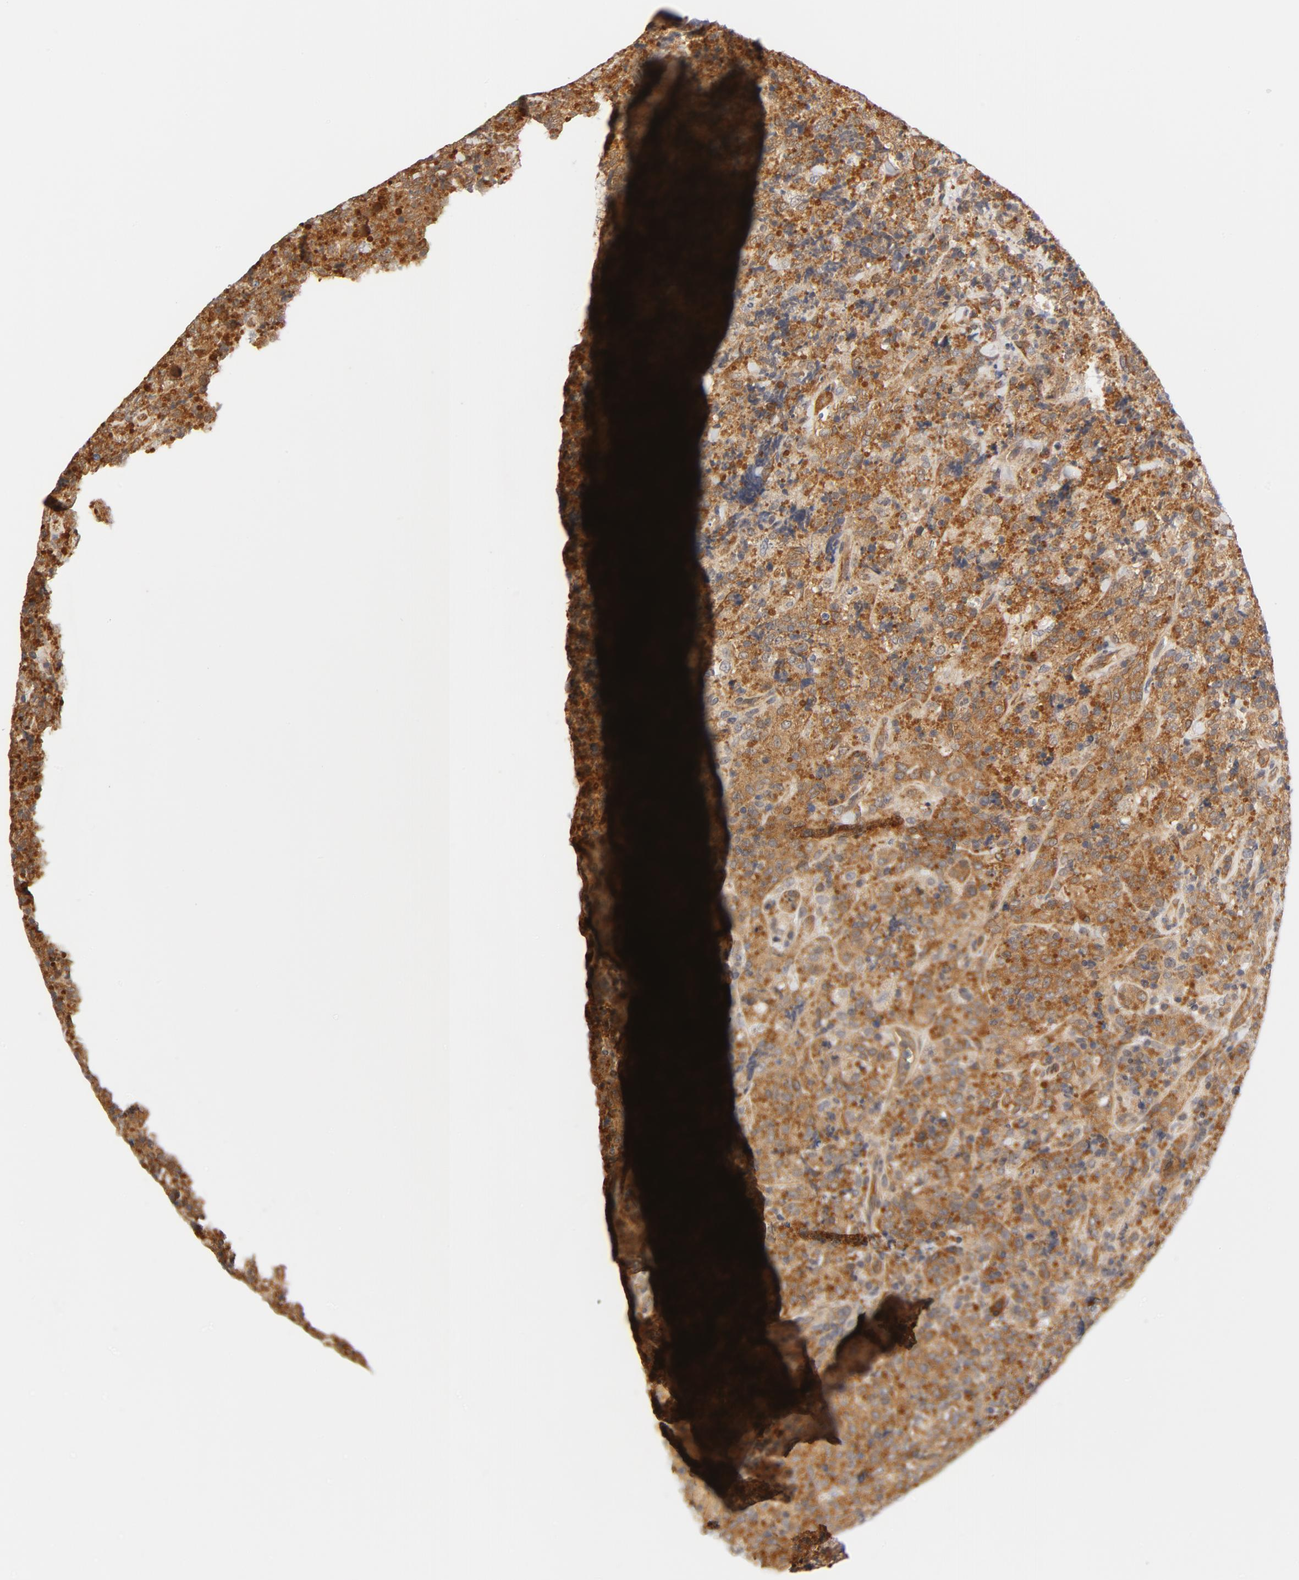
{"staining": {"intensity": "moderate", "quantity": ">75%", "location": "cytoplasmic/membranous"}, "tissue": "lymphoma", "cell_type": "Tumor cells", "image_type": "cancer", "snomed": [{"axis": "morphology", "description": "Malignant lymphoma, non-Hodgkin's type, High grade"}, {"axis": "topography", "description": "Tonsil"}], "caption": "Human lymphoma stained for a protein (brown) shows moderate cytoplasmic/membranous positive expression in about >75% of tumor cells.", "gene": "EIF4E", "patient": {"sex": "female", "age": 36}}